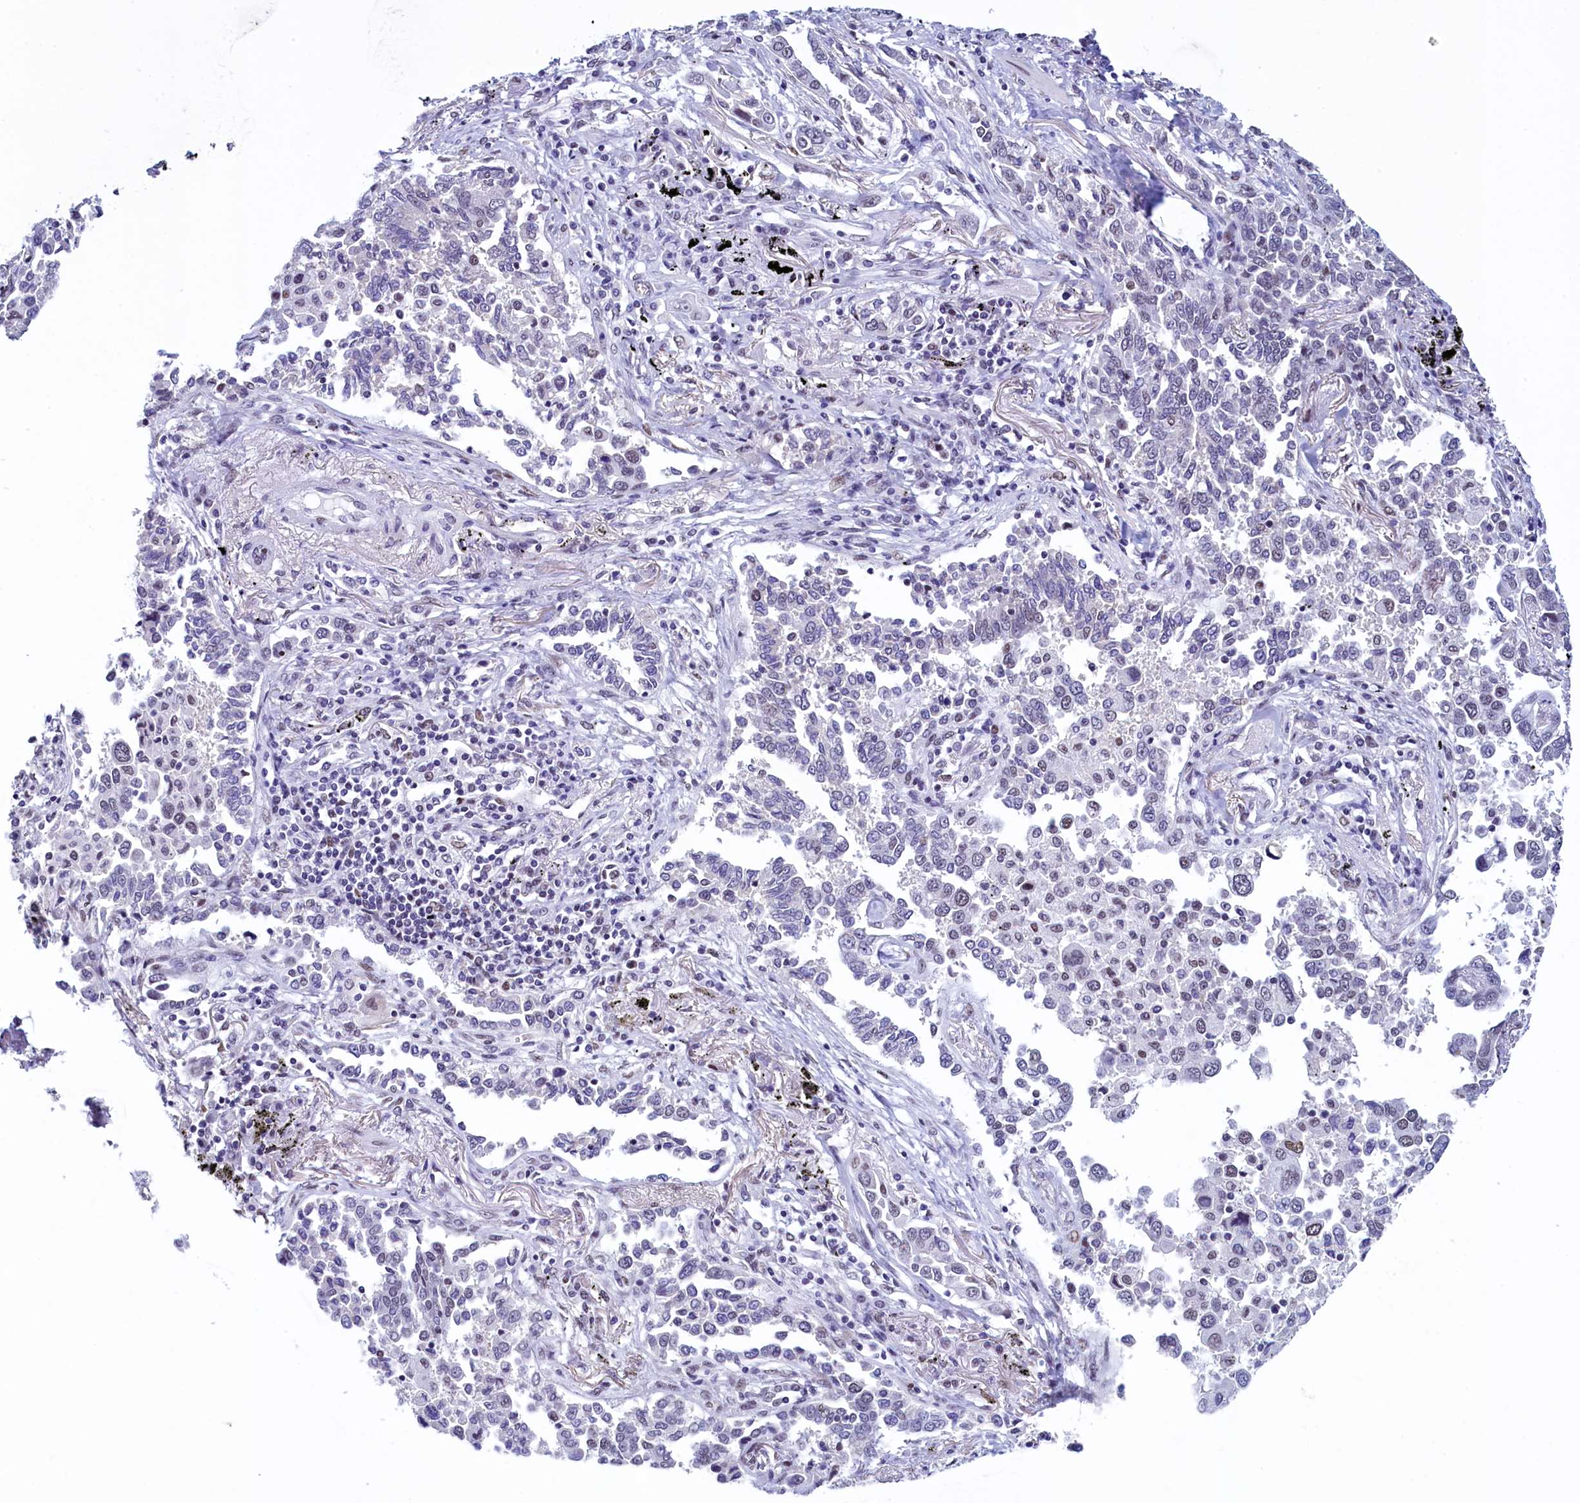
{"staining": {"intensity": "negative", "quantity": "none", "location": "none"}, "tissue": "lung cancer", "cell_type": "Tumor cells", "image_type": "cancer", "snomed": [{"axis": "morphology", "description": "Adenocarcinoma, NOS"}, {"axis": "topography", "description": "Lung"}], "caption": "The photomicrograph shows no staining of tumor cells in adenocarcinoma (lung). (DAB (3,3'-diaminobenzidine) immunohistochemistry (IHC) with hematoxylin counter stain).", "gene": "SUGP2", "patient": {"sex": "male", "age": 67}}